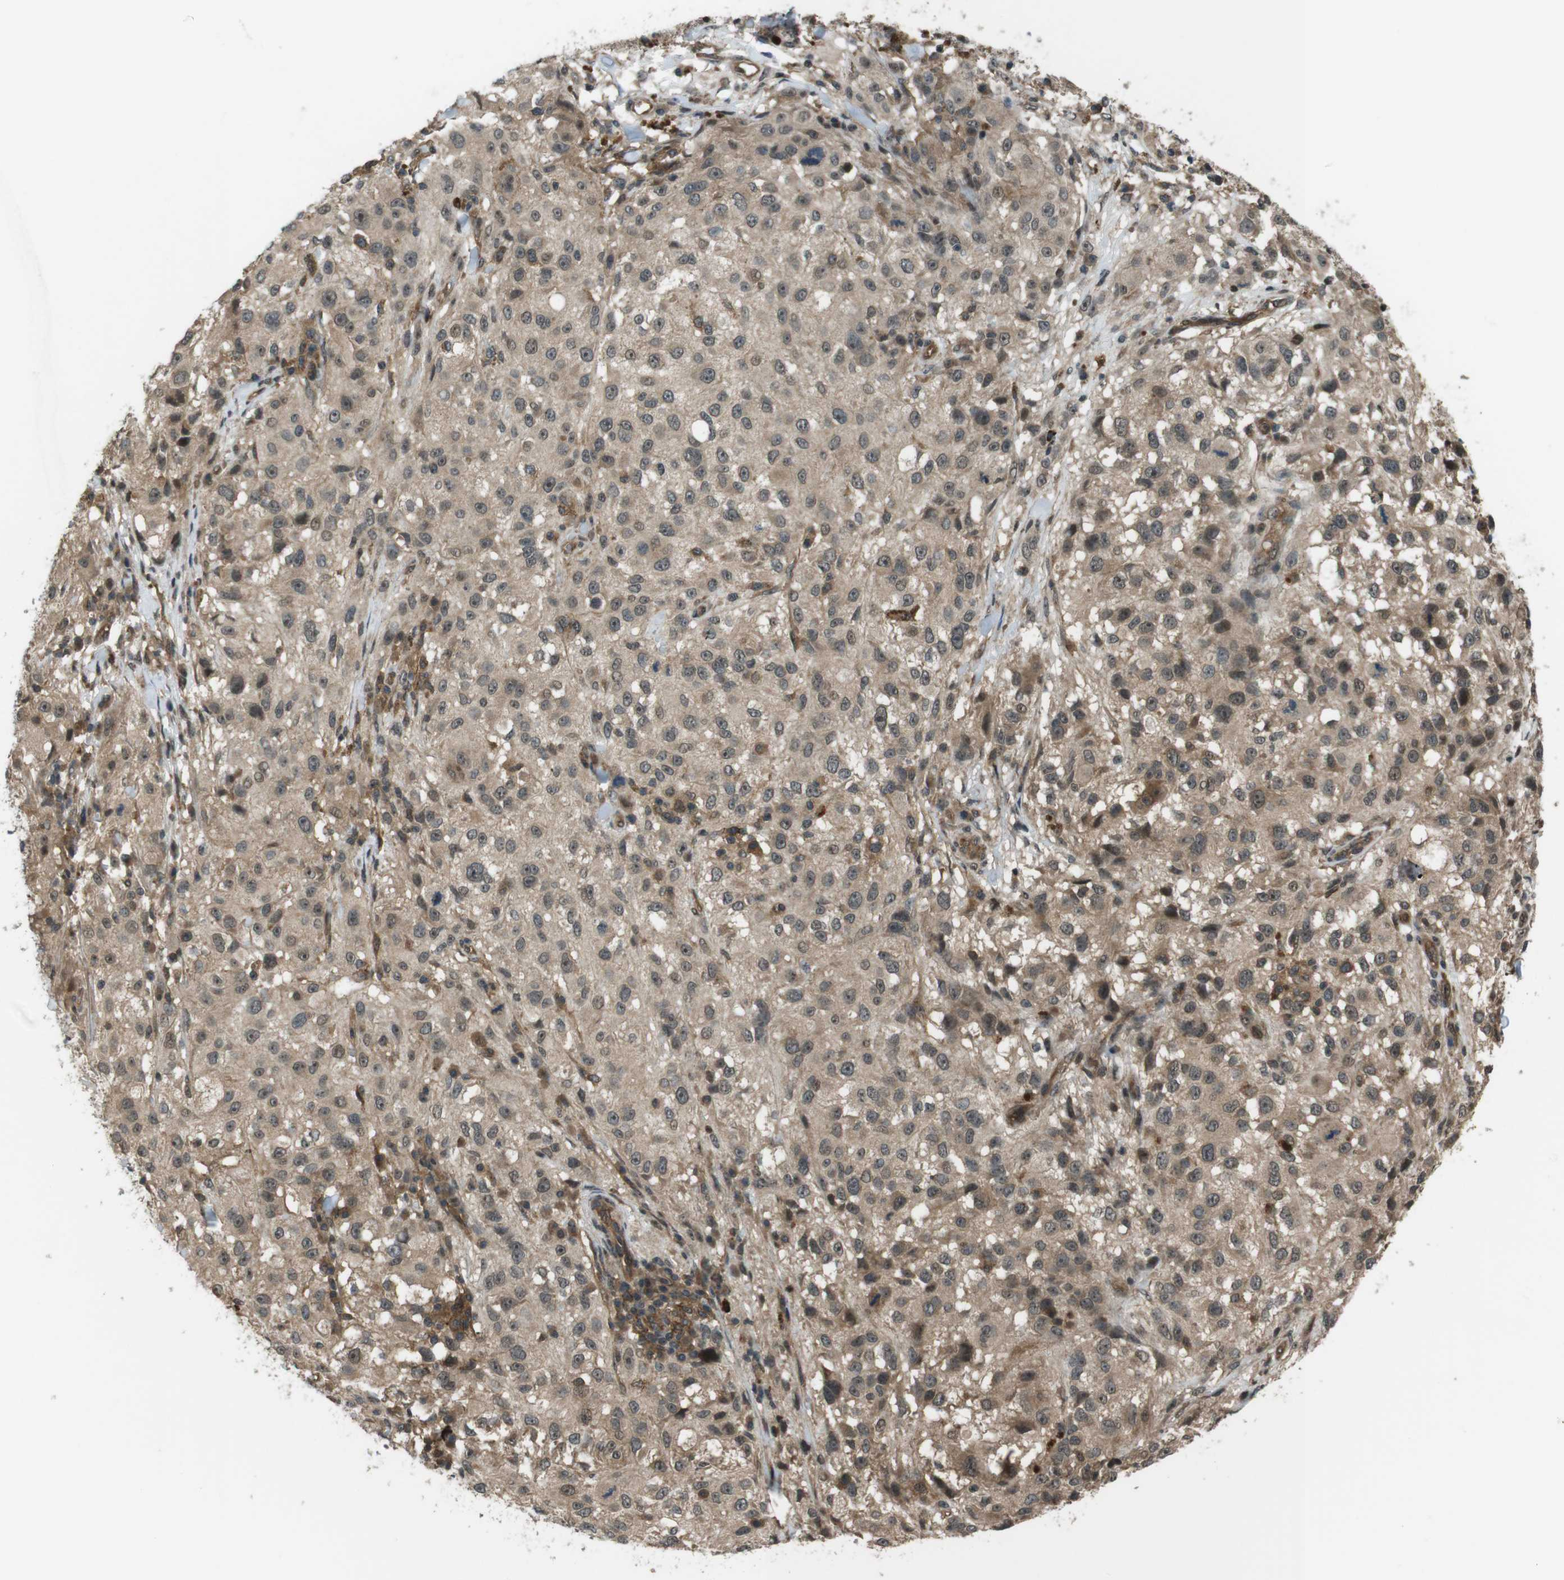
{"staining": {"intensity": "moderate", "quantity": ">75%", "location": "cytoplasmic/membranous,nuclear"}, "tissue": "melanoma", "cell_type": "Tumor cells", "image_type": "cancer", "snomed": [{"axis": "morphology", "description": "Necrosis, NOS"}, {"axis": "morphology", "description": "Malignant melanoma, NOS"}, {"axis": "topography", "description": "Skin"}], "caption": "Protein staining shows moderate cytoplasmic/membranous and nuclear staining in about >75% of tumor cells in malignant melanoma. The protein is shown in brown color, while the nuclei are stained blue.", "gene": "TIAM2", "patient": {"sex": "female", "age": 87}}